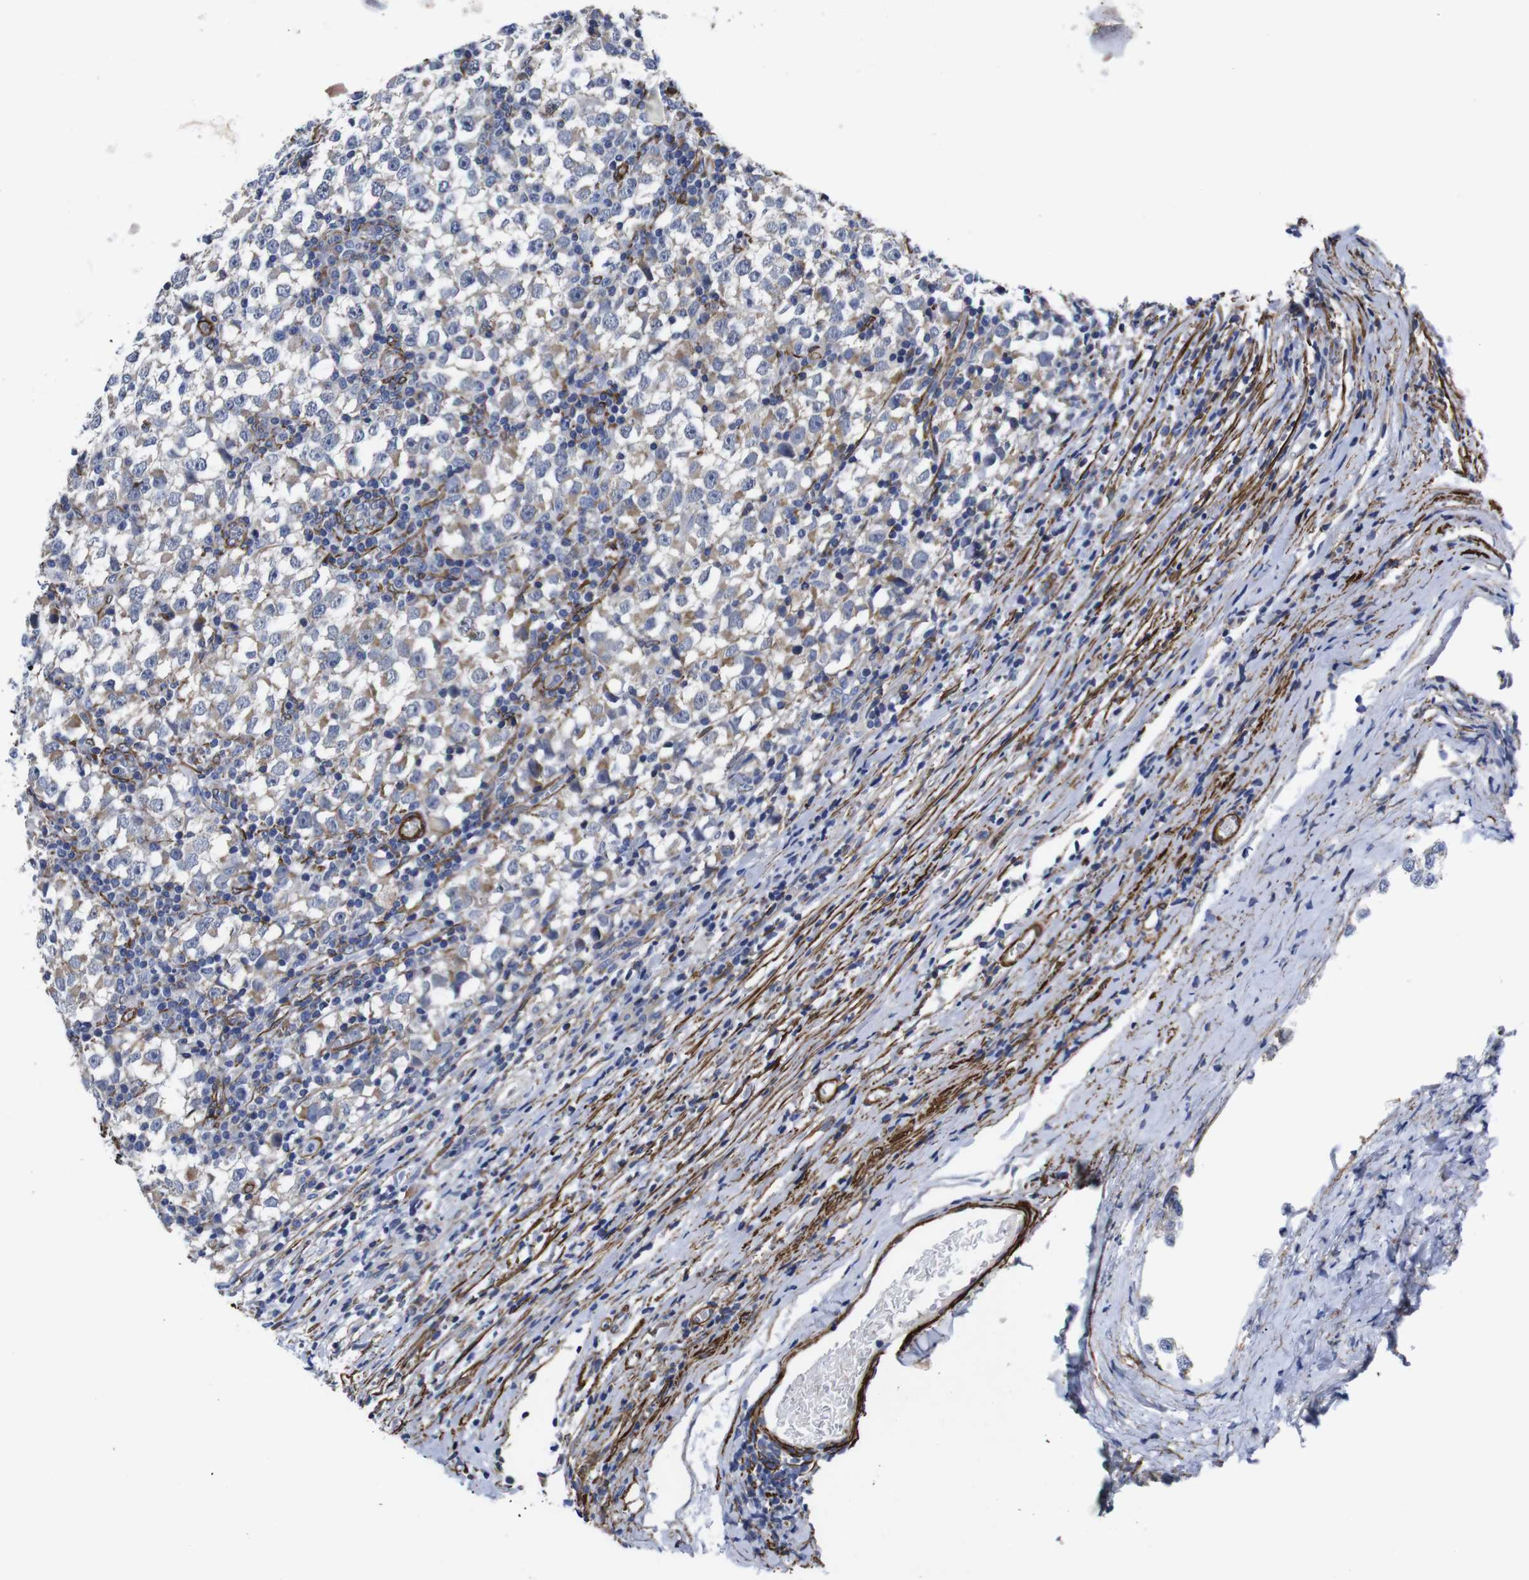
{"staining": {"intensity": "weak", "quantity": "<25%", "location": "cytoplasmic/membranous"}, "tissue": "testis cancer", "cell_type": "Tumor cells", "image_type": "cancer", "snomed": [{"axis": "morphology", "description": "Seminoma, NOS"}, {"axis": "topography", "description": "Testis"}], "caption": "Tumor cells are negative for brown protein staining in testis cancer (seminoma). (DAB (3,3'-diaminobenzidine) IHC visualized using brightfield microscopy, high magnification).", "gene": "WNT10A", "patient": {"sex": "male", "age": 65}}